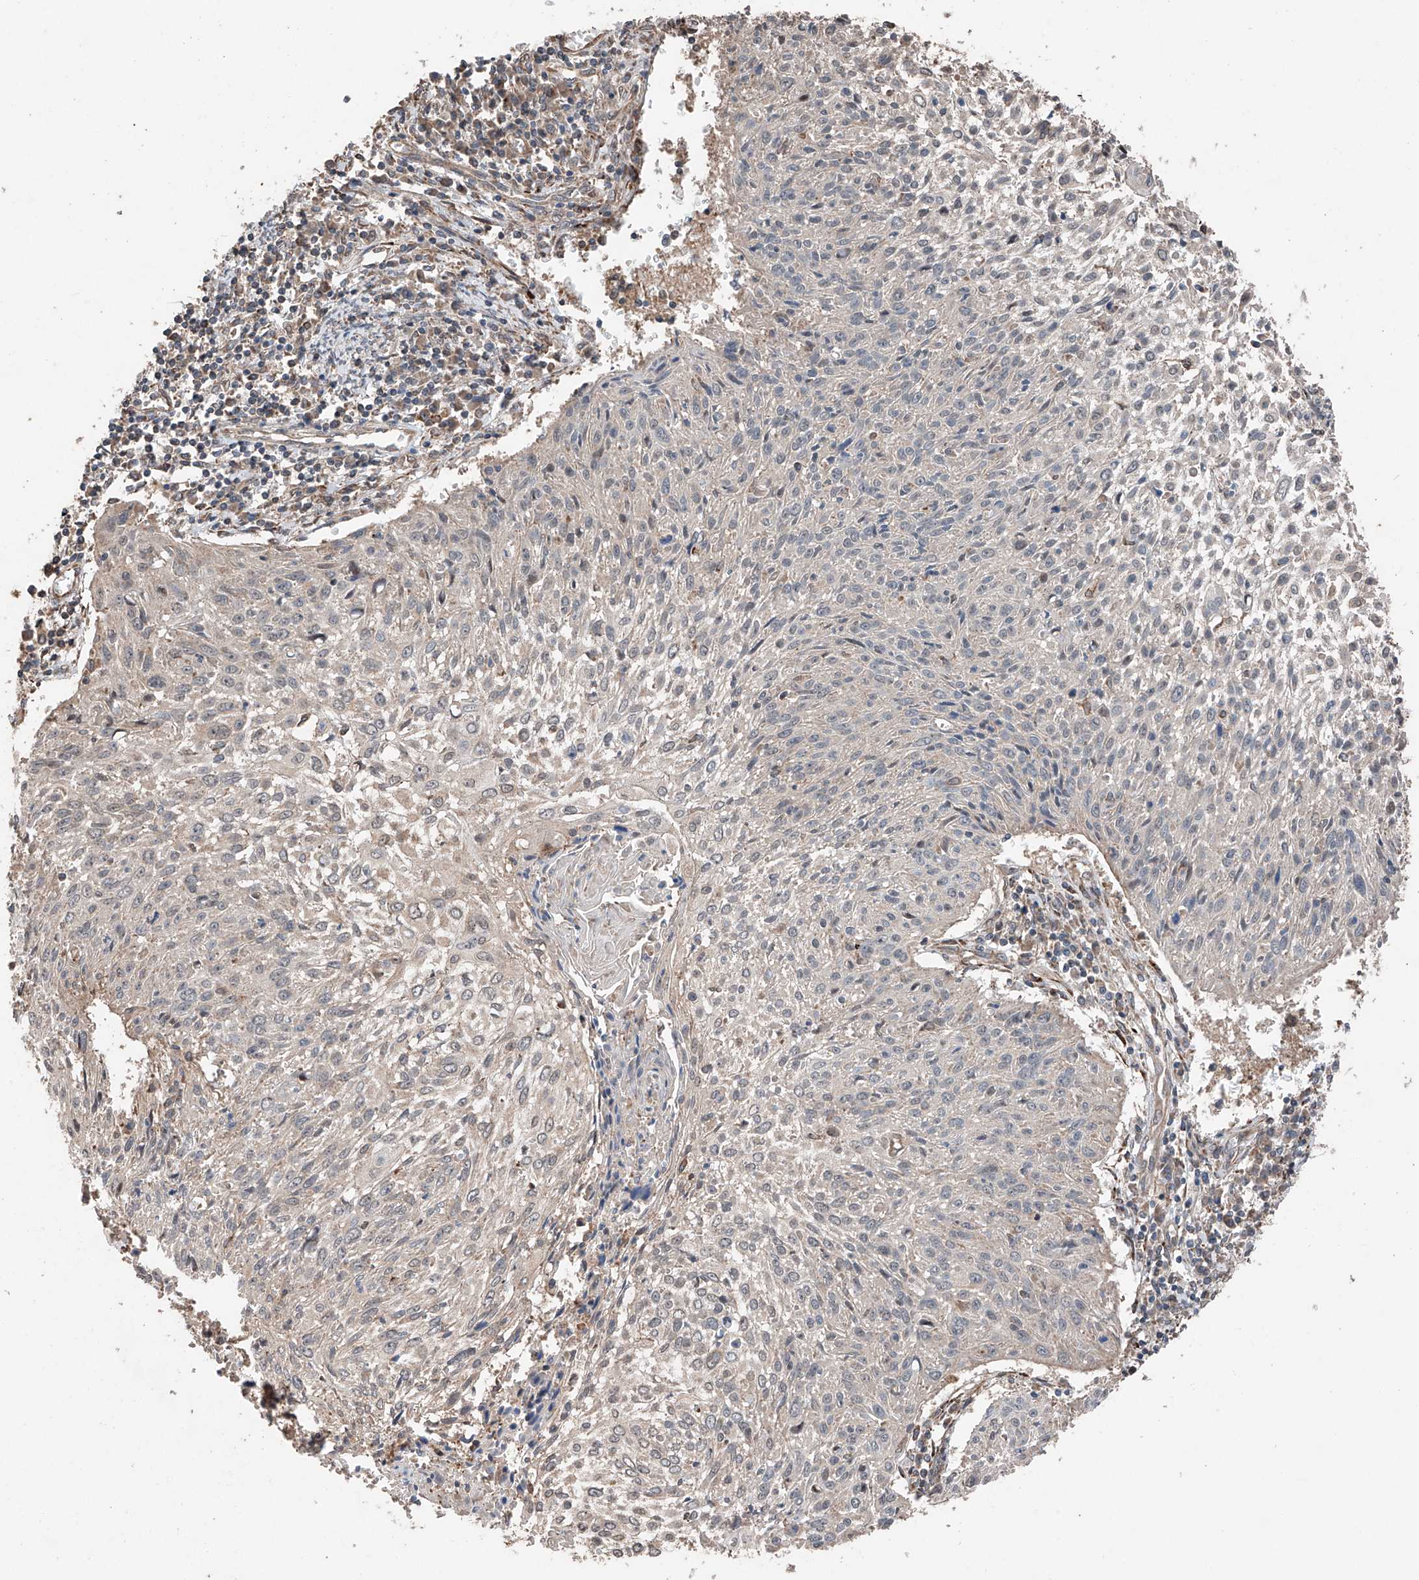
{"staining": {"intensity": "weak", "quantity": "<25%", "location": "cytoplasmic/membranous"}, "tissue": "cervical cancer", "cell_type": "Tumor cells", "image_type": "cancer", "snomed": [{"axis": "morphology", "description": "Squamous cell carcinoma, NOS"}, {"axis": "topography", "description": "Cervix"}], "caption": "DAB immunohistochemical staining of cervical cancer (squamous cell carcinoma) exhibits no significant expression in tumor cells.", "gene": "AP4B1", "patient": {"sex": "female", "age": 51}}